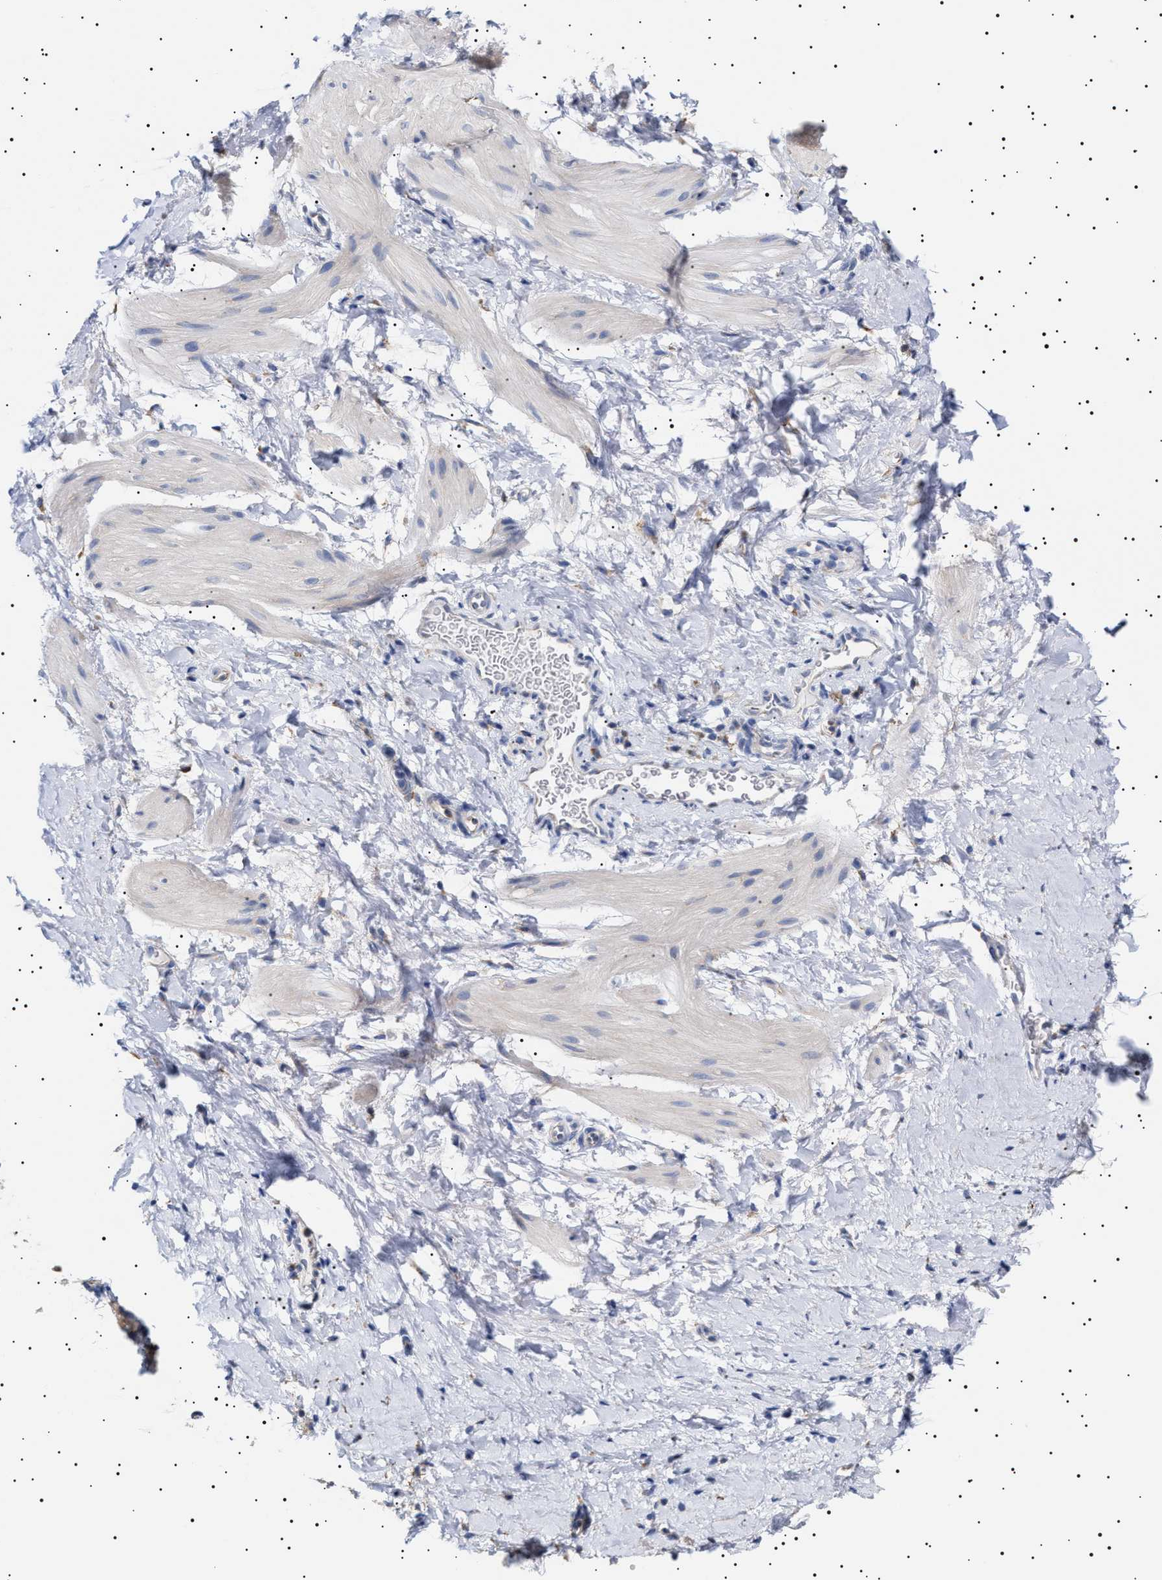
{"staining": {"intensity": "negative", "quantity": "none", "location": "none"}, "tissue": "smooth muscle", "cell_type": "Smooth muscle cells", "image_type": "normal", "snomed": [{"axis": "morphology", "description": "Normal tissue, NOS"}, {"axis": "topography", "description": "Smooth muscle"}], "caption": "The histopathology image reveals no significant staining in smooth muscle cells of smooth muscle.", "gene": "ERCC6L2", "patient": {"sex": "male", "age": 16}}